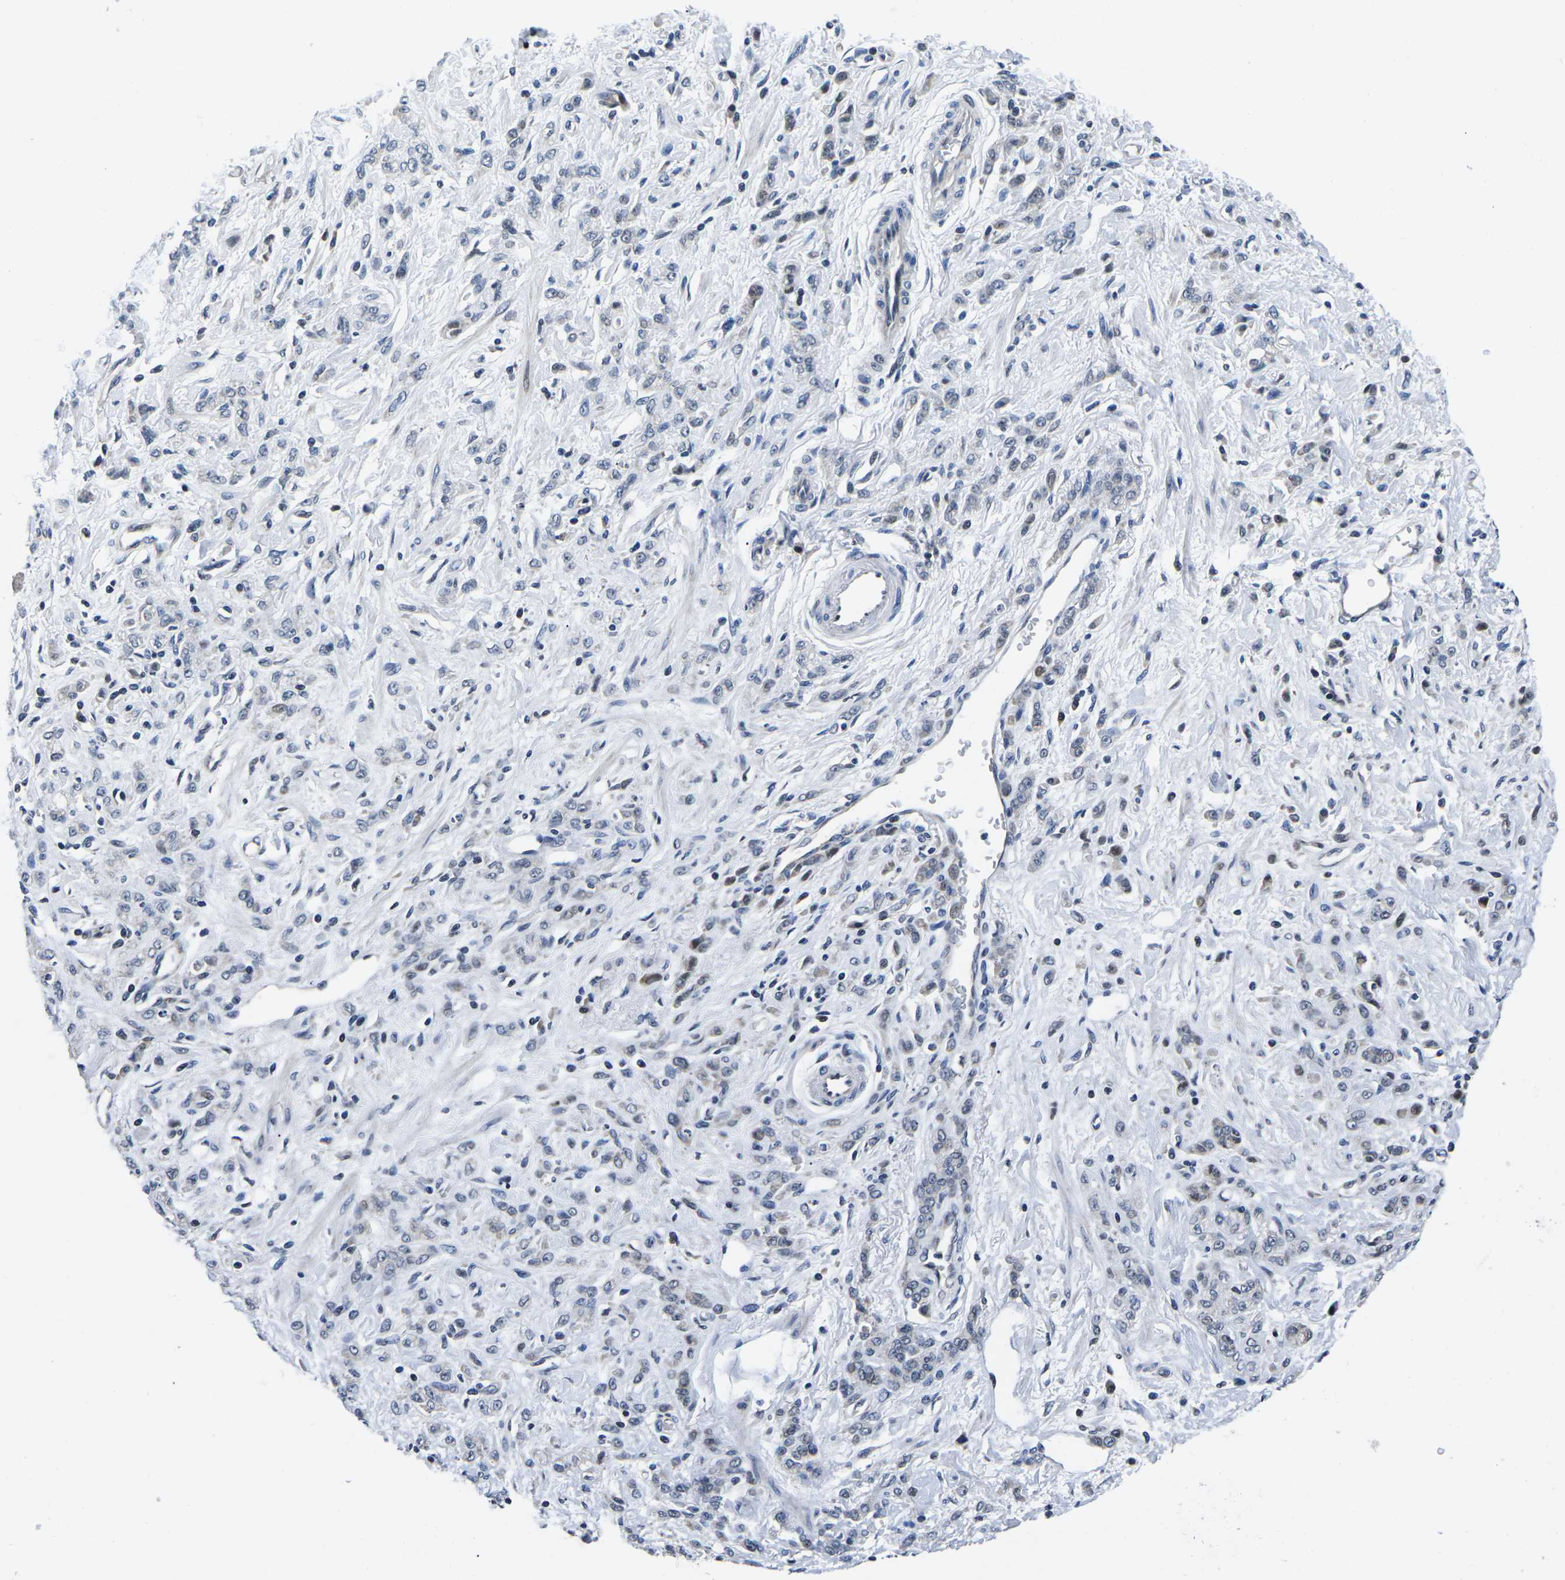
{"staining": {"intensity": "moderate", "quantity": "<25%", "location": "nuclear"}, "tissue": "stomach cancer", "cell_type": "Tumor cells", "image_type": "cancer", "snomed": [{"axis": "morphology", "description": "Normal tissue, NOS"}, {"axis": "morphology", "description": "Adenocarcinoma, NOS"}, {"axis": "topography", "description": "Stomach"}], "caption": "Stomach cancer (adenocarcinoma) stained with a brown dye shows moderate nuclear positive staining in about <25% of tumor cells.", "gene": "CDC73", "patient": {"sex": "male", "age": 82}}